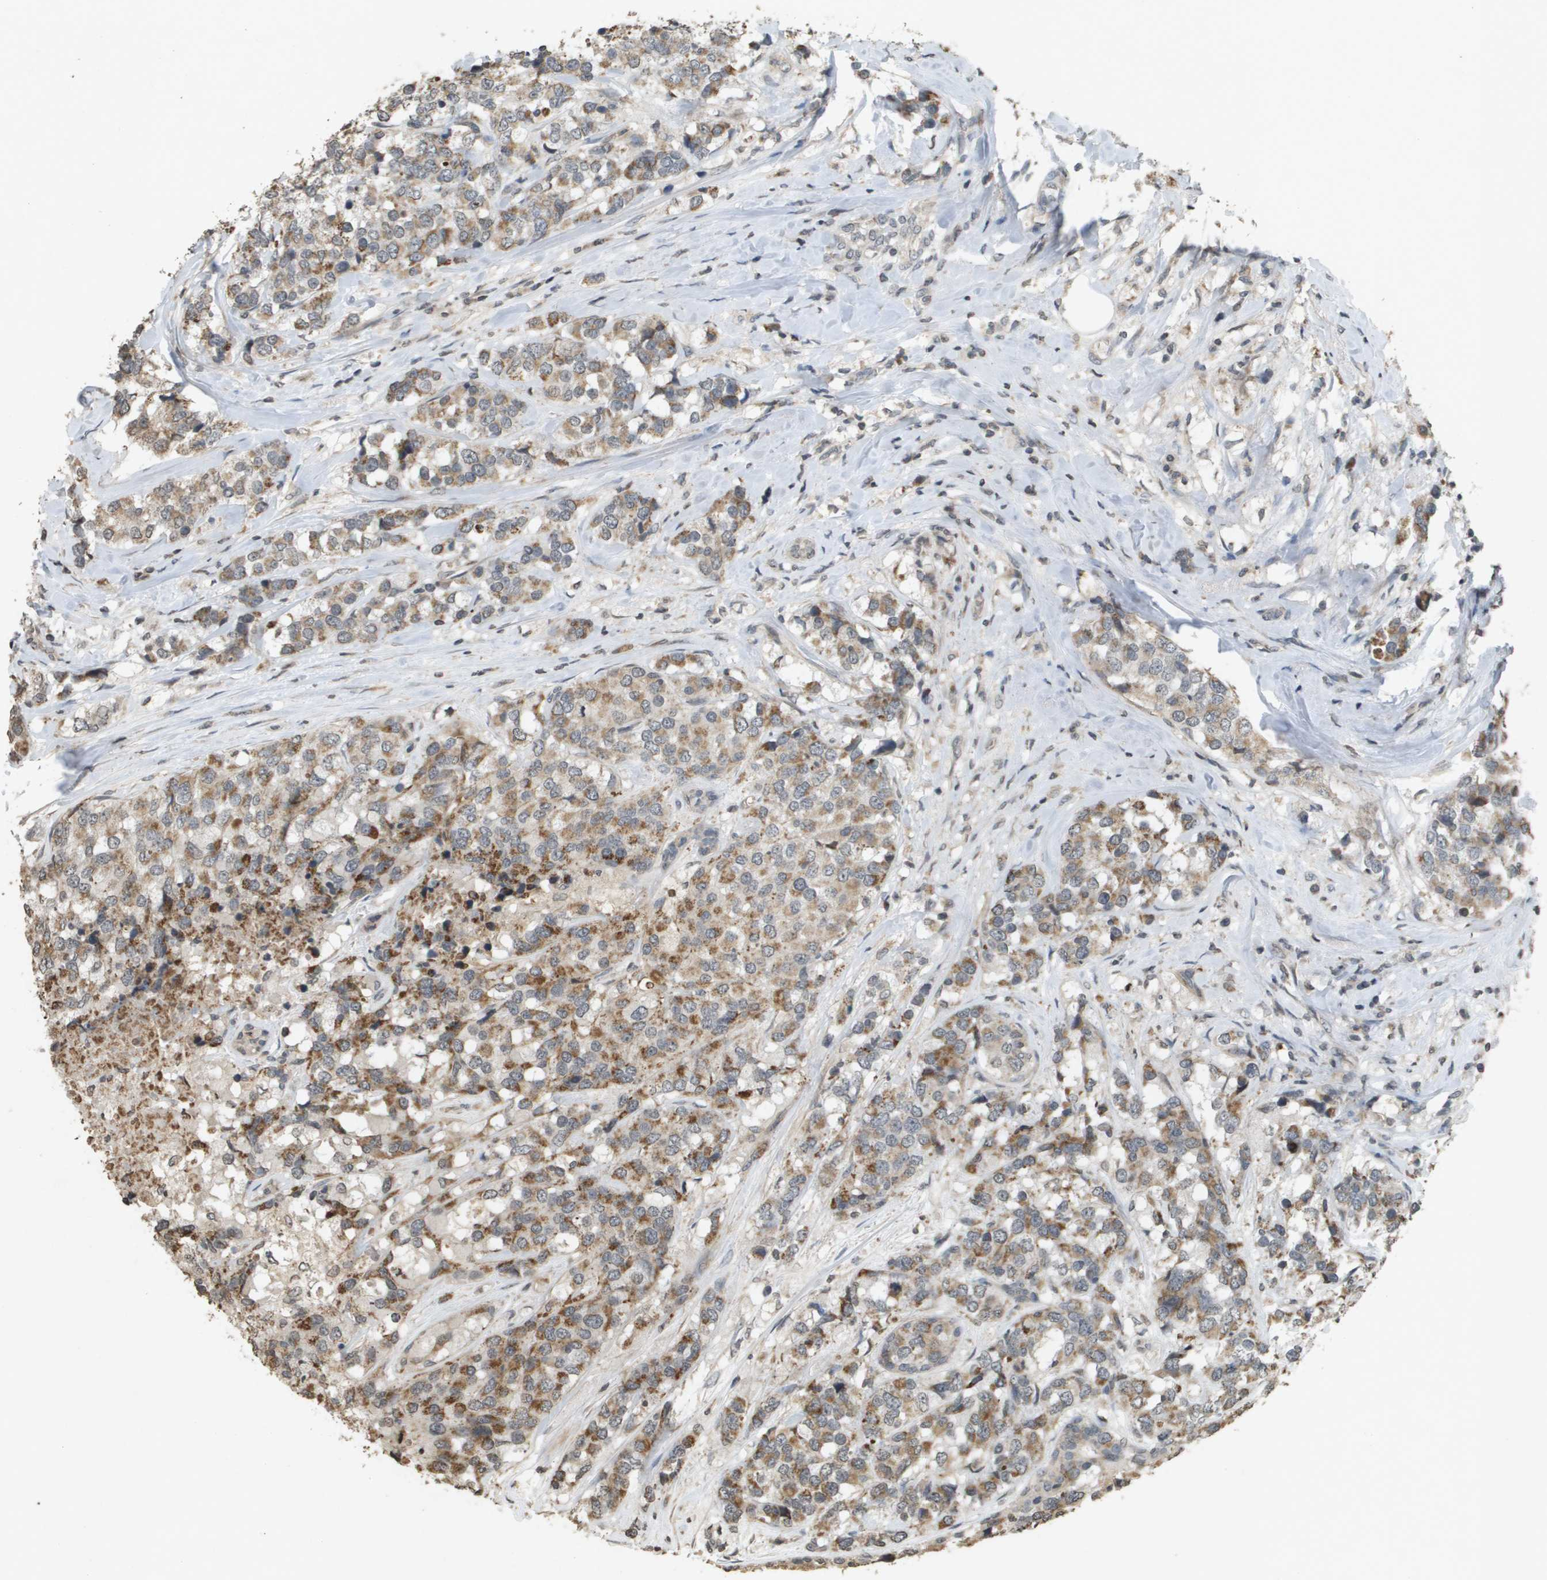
{"staining": {"intensity": "moderate", "quantity": ">75%", "location": "cytoplasmic/membranous"}, "tissue": "breast cancer", "cell_type": "Tumor cells", "image_type": "cancer", "snomed": [{"axis": "morphology", "description": "Lobular carcinoma"}, {"axis": "topography", "description": "Breast"}], "caption": "An image of human lobular carcinoma (breast) stained for a protein reveals moderate cytoplasmic/membranous brown staining in tumor cells.", "gene": "RAB21", "patient": {"sex": "female", "age": 59}}